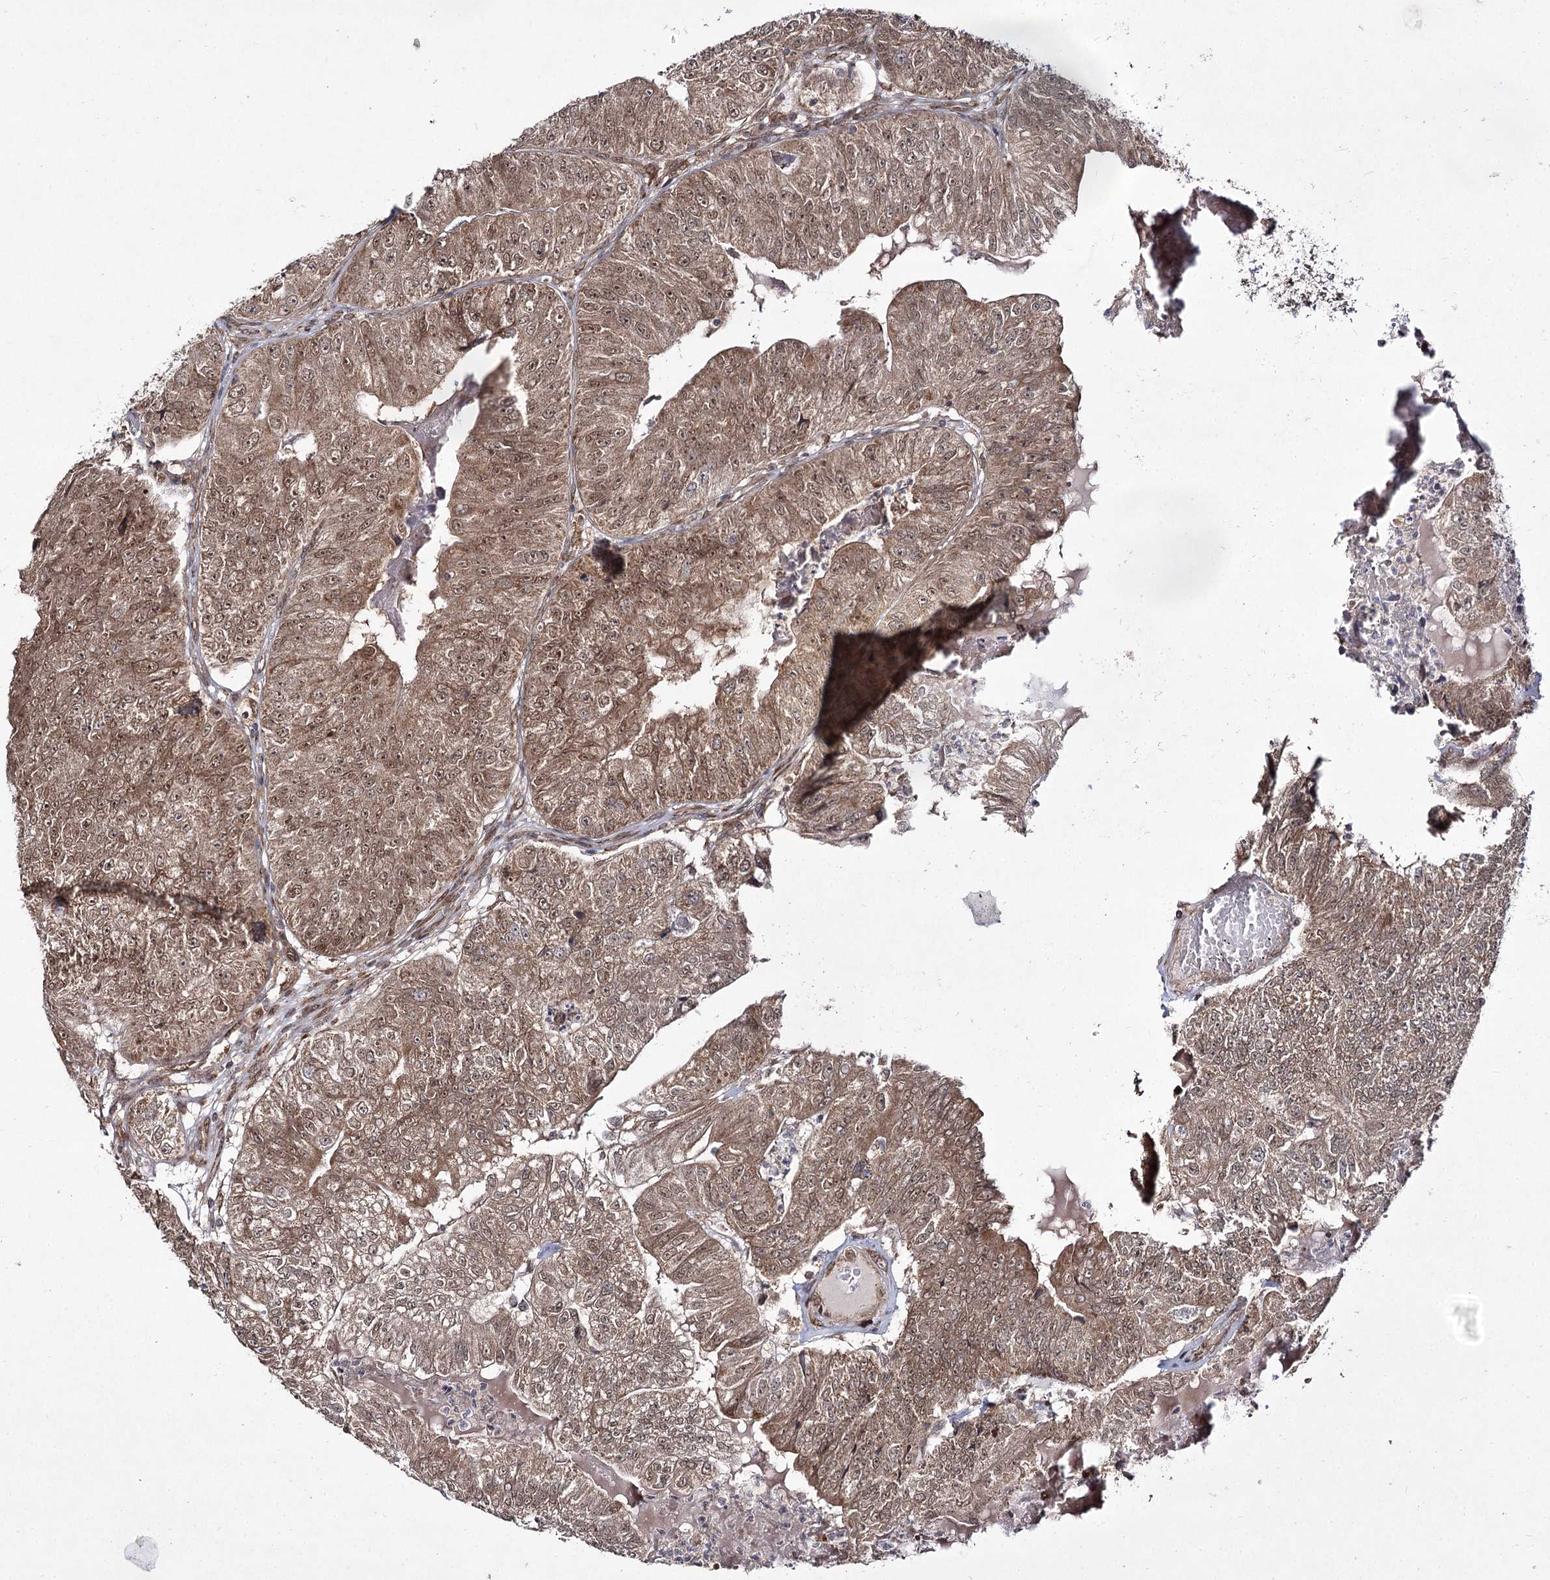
{"staining": {"intensity": "moderate", "quantity": ">75%", "location": "cytoplasmic/membranous,nuclear"}, "tissue": "colorectal cancer", "cell_type": "Tumor cells", "image_type": "cancer", "snomed": [{"axis": "morphology", "description": "Adenocarcinoma, NOS"}, {"axis": "topography", "description": "Colon"}], "caption": "Tumor cells demonstrate moderate cytoplasmic/membranous and nuclear staining in approximately >75% of cells in adenocarcinoma (colorectal). Using DAB (brown) and hematoxylin (blue) stains, captured at high magnification using brightfield microscopy.", "gene": "TRNT1", "patient": {"sex": "female", "age": 67}}